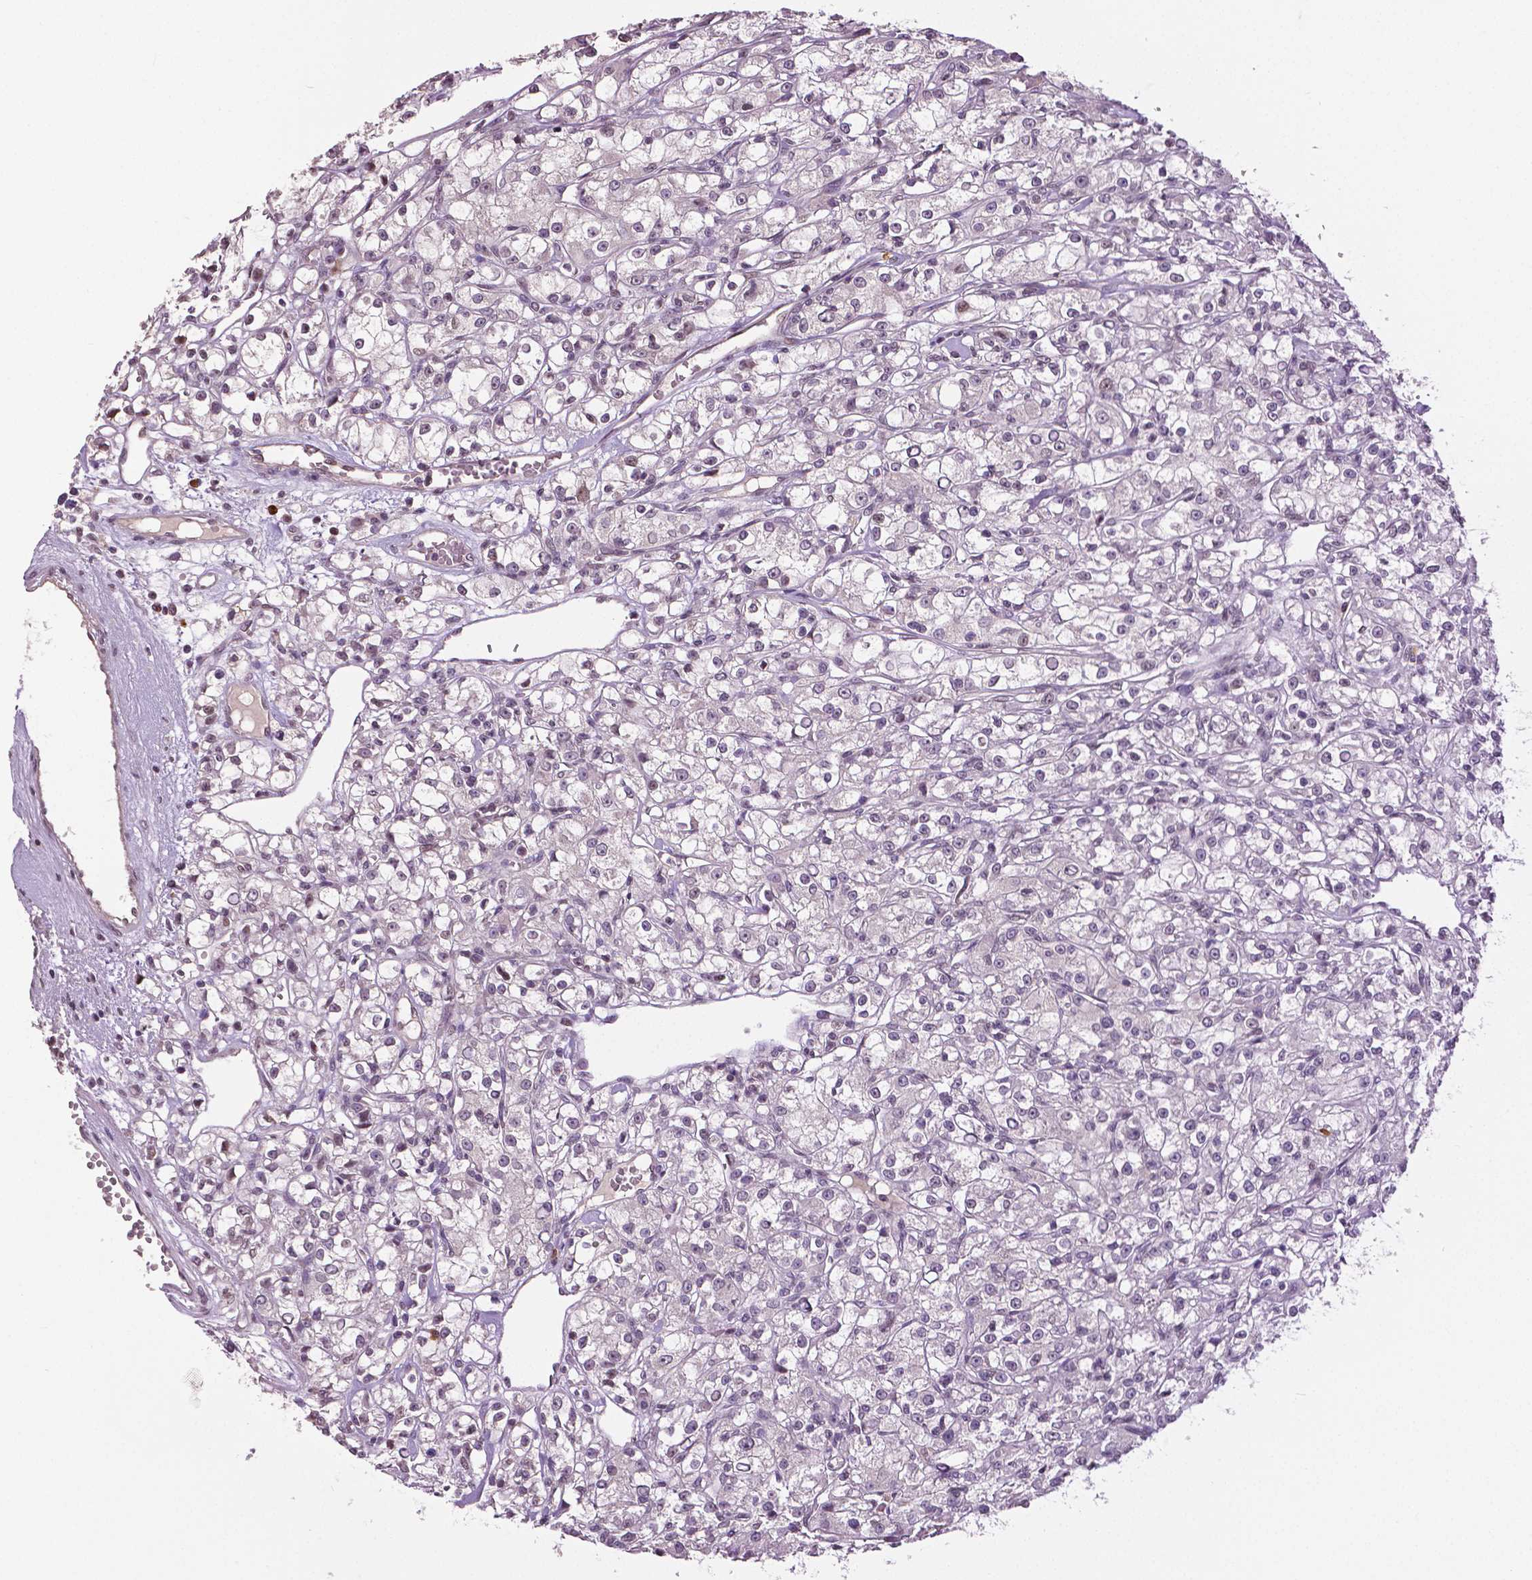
{"staining": {"intensity": "negative", "quantity": "none", "location": "none"}, "tissue": "renal cancer", "cell_type": "Tumor cells", "image_type": "cancer", "snomed": [{"axis": "morphology", "description": "Adenocarcinoma, NOS"}, {"axis": "topography", "description": "Kidney"}], "caption": "A histopathology image of adenocarcinoma (renal) stained for a protein exhibits no brown staining in tumor cells.", "gene": "DLX5", "patient": {"sex": "female", "age": 59}}